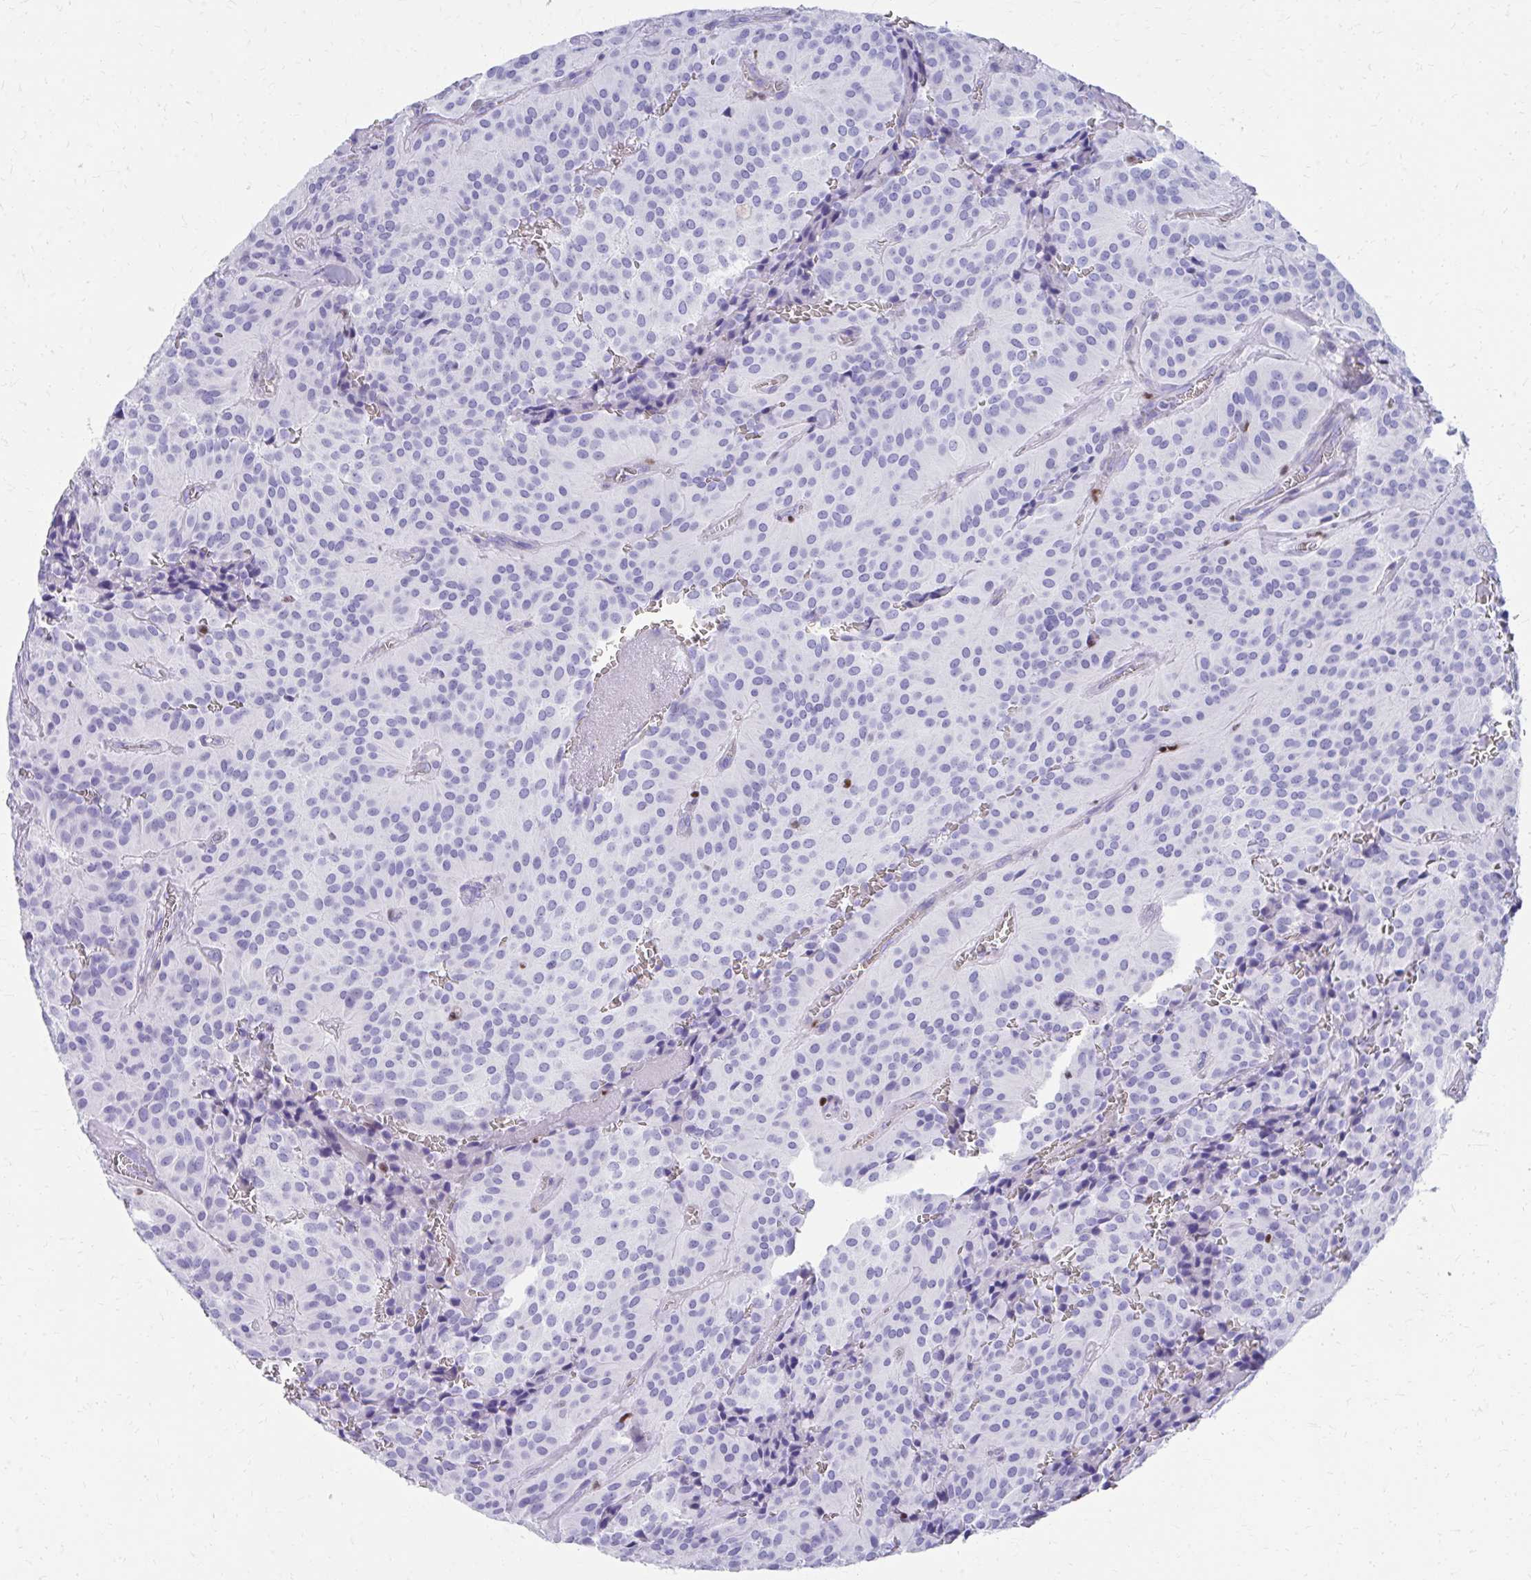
{"staining": {"intensity": "negative", "quantity": "none", "location": "none"}, "tissue": "glioma", "cell_type": "Tumor cells", "image_type": "cancer", "snomed": [{"axis": "morphology", "description": "Glioma, malignant, Low grade"}, {"axis": "topography", "description": "Brain"}], "caption": "Immunohistochemistry photomicrograph of glioma stained for a protein (brown), which demonstrates no positivity in tumor cells.", "gene": "RUNX3", "patient": {"sex": "male", "age": 42}}